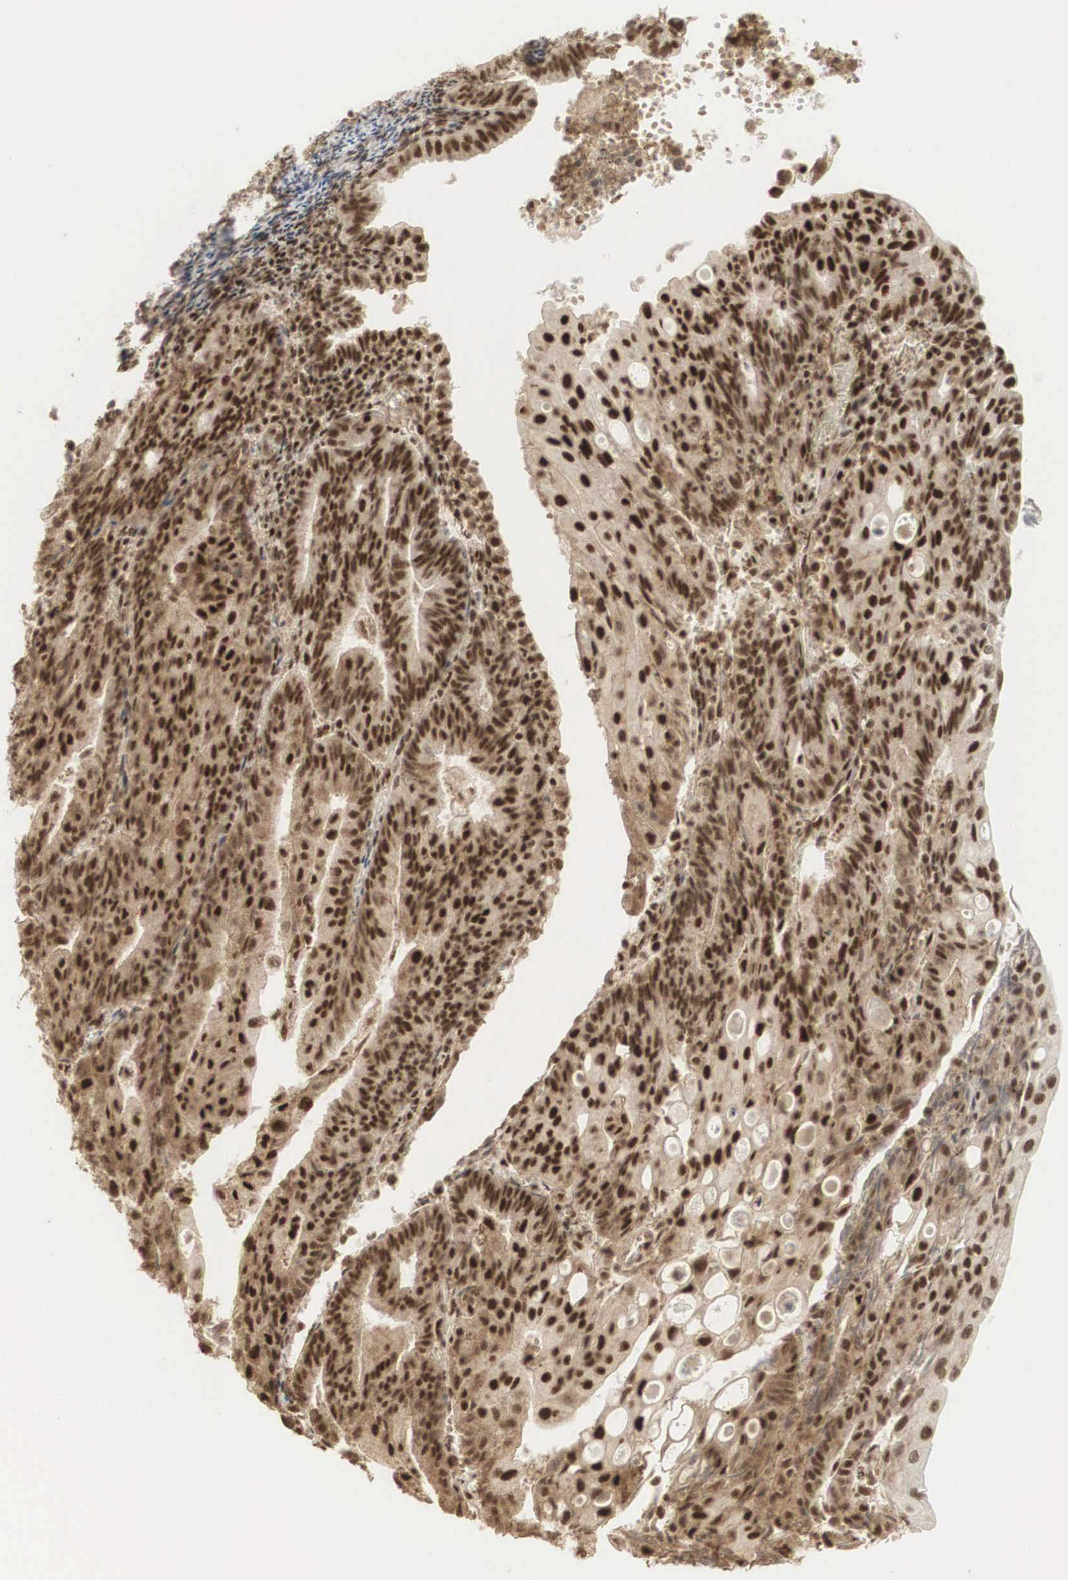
{"staining": {"intensity": "moderate", "quantity": ">75%", "location": "cytoplasmic/membranous,nuclear"}, "tissue": "endometrial cancer", "cell_type": "Tumor cells", "image_type": "cancer", "snomed": [{"axis": "morphology", "description": "Adenocarcinoma, NOS"}, {"axis": "topography", "description": "Endometrium"}], "caption": "Endometrial adenocarcinoma stained for a protein (brown) demonstrates moderate cytoplasmic/membranous and nuclear positive expression in approximately >75% of tumor cells.", "gene": "RNF113A", "patient": {"sex": "female", "age": 56}}